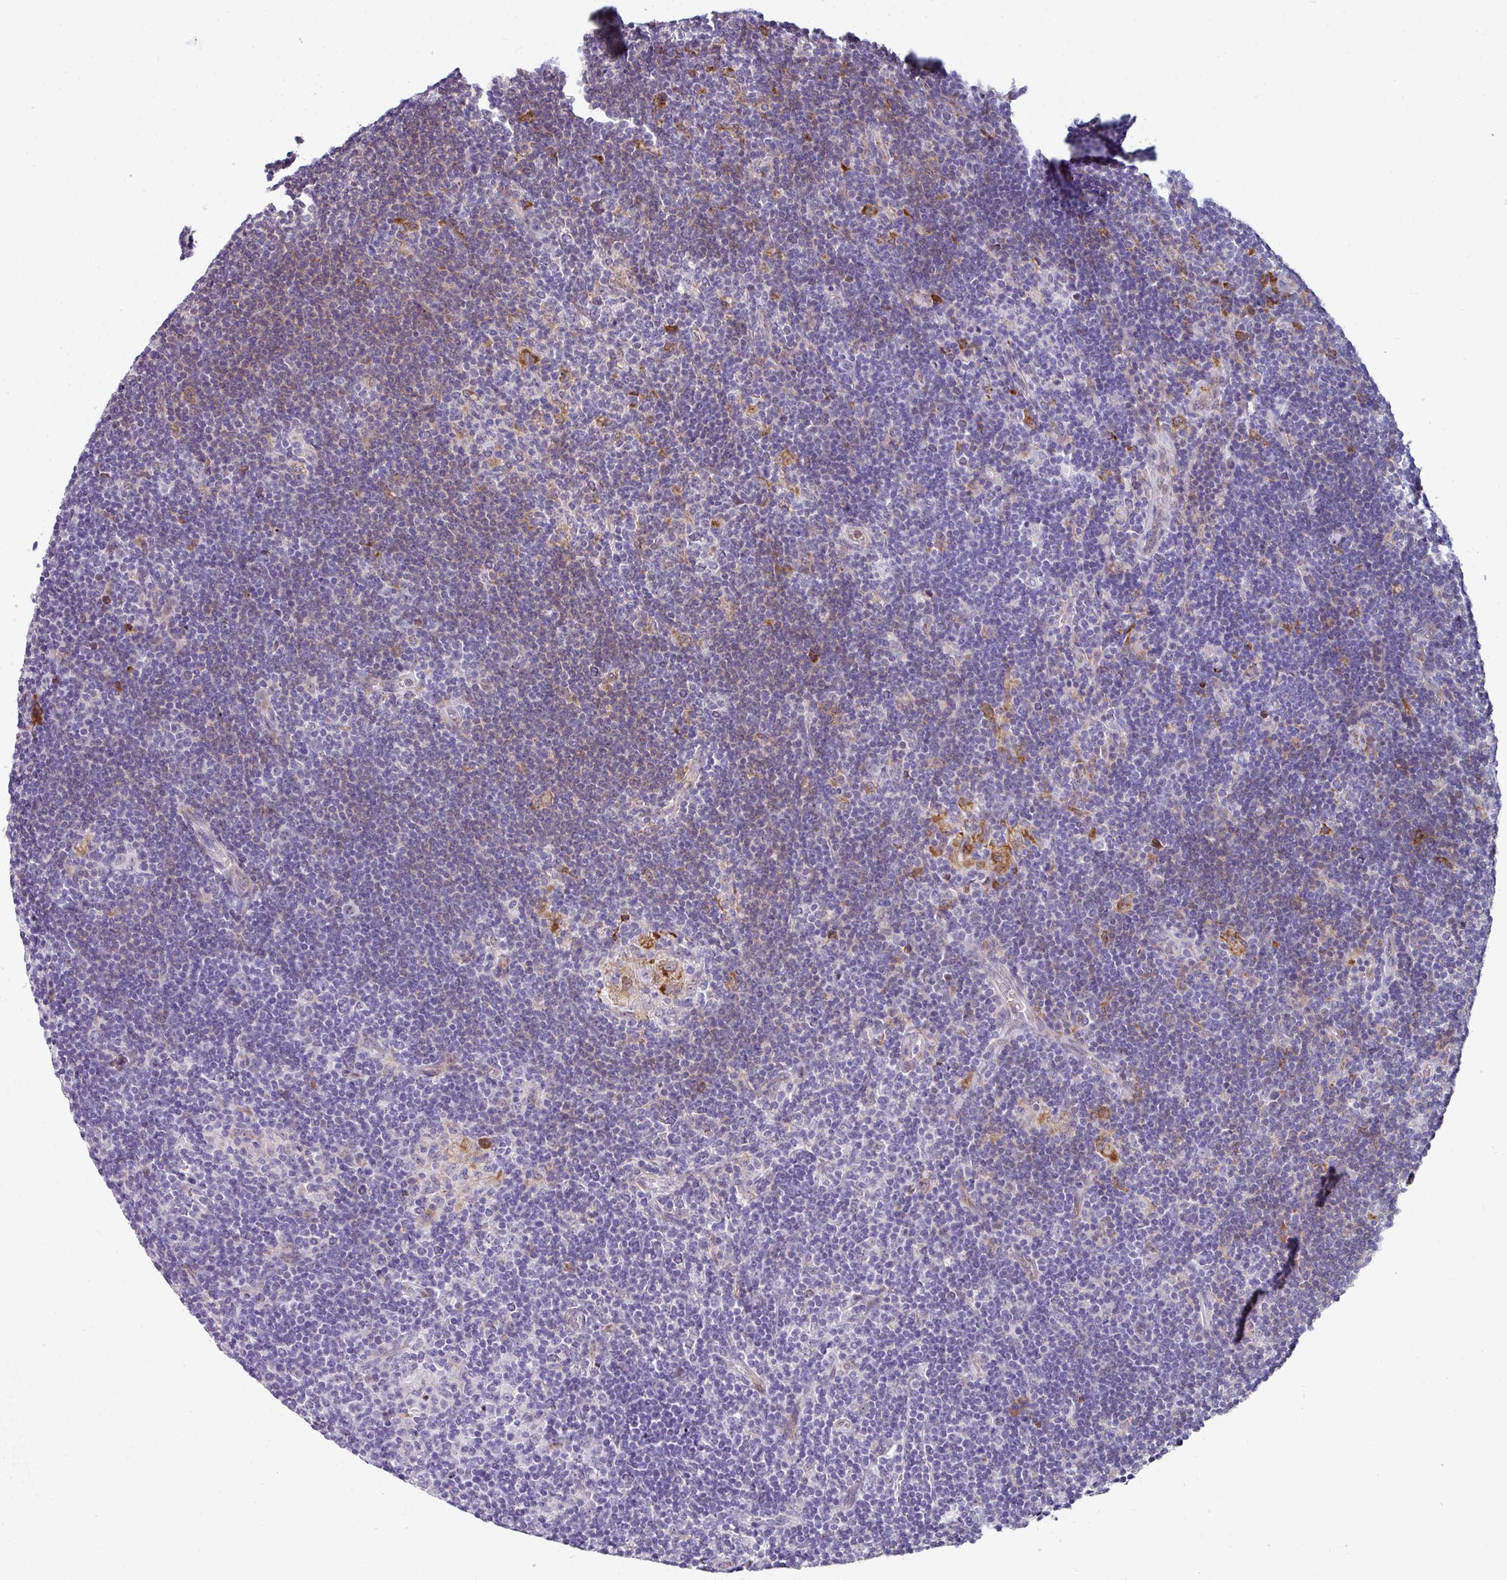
{"staining": {"intensity": "negative", "quantity": "none", "location": "none"}, "tissue": "lymphoma", "cell_type": "Tumor cells", "image_type": "cancer", "snomed": [{"axis": "morphology", "description": "Hodgkin's disease, NOS"}, {"axis": "topography", "description": "Lymph node"}], "caption": "This is a photomicrograph of IHC staining of lymphoma, which shows no staining in tumor cells.", "gene": "BMS1", "patient": {"sex": "female", "age": 57}}